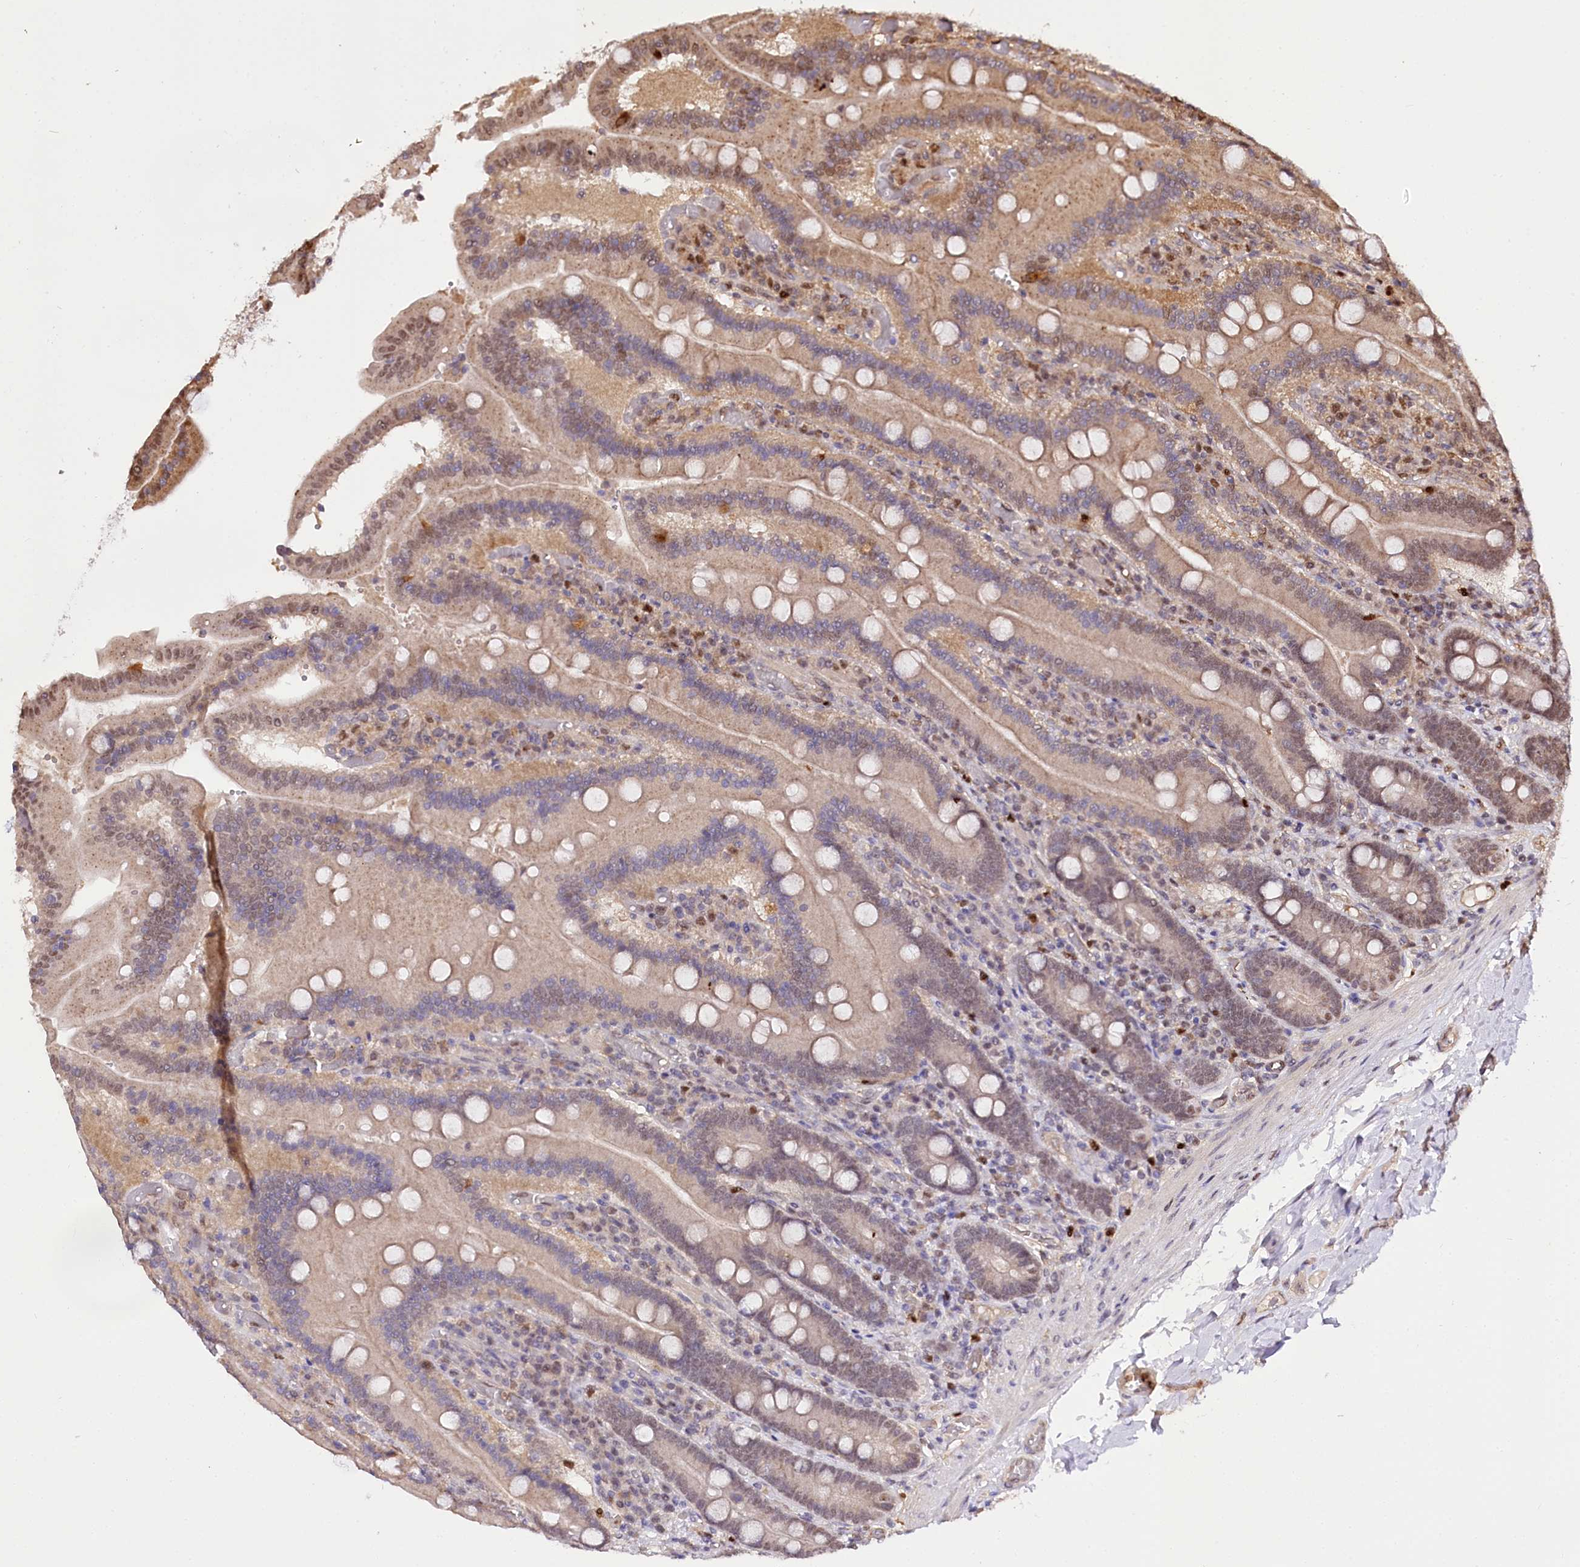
{"staining": {"intensity": "moderate", "quantity": "25%-75%", "location": "cytoplasmic/membranous,nuclear"}, "tissue": "duodenum", "cell_type": "Glandular cells", "image_type": "normal", "snomed": [{"axis": "morphology", "description": "Normal tissue, NOS"}, {"axis": "topography", "description": "Duodenum"}], "caption": "Protein expression by immunohistochemistry (IHC) displays moderate cytoplasmic/membranous,nuclear positivity in approximately 25%-75% of glandular cells in normal duodenum.", "gene": "GNL3L", "patient": {"sex": "female", "age": 62}}